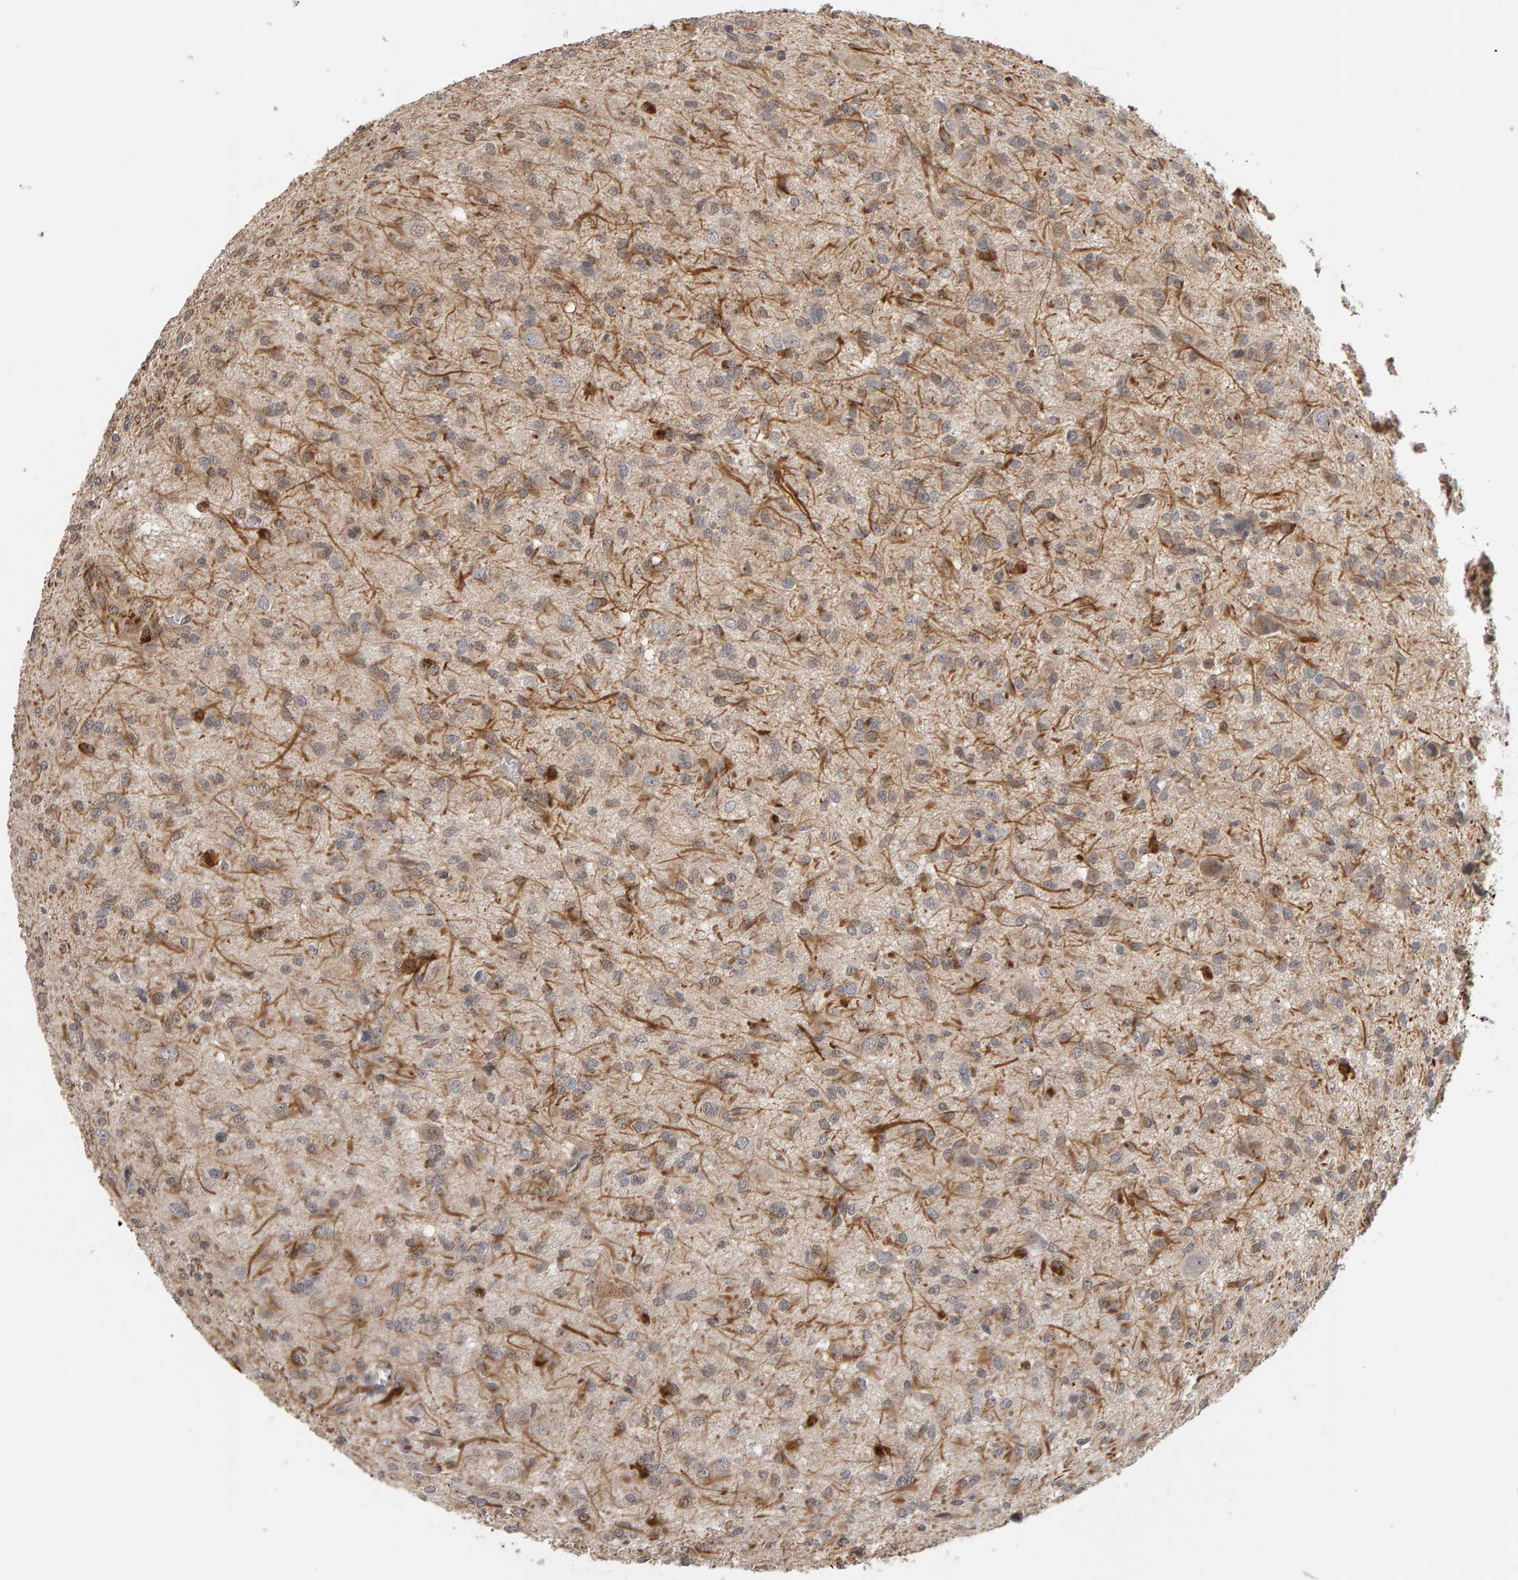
{"staining": {"intensity": "negative", "quantity": "none", "location": "none"}, "tissue": "glioma", "cell_type": "Tumor cells", "image_type": "cancer", "snomed": [{"axis": "morphology", "description": "Glioma, malignant, High grade"}, {"axis": "topography", "description": "Brain"}], "caption": "Tumor cells show no significant positivity in glioma.", "gene": "TEFM", "patient": {"sex": "female", "age": 59}}